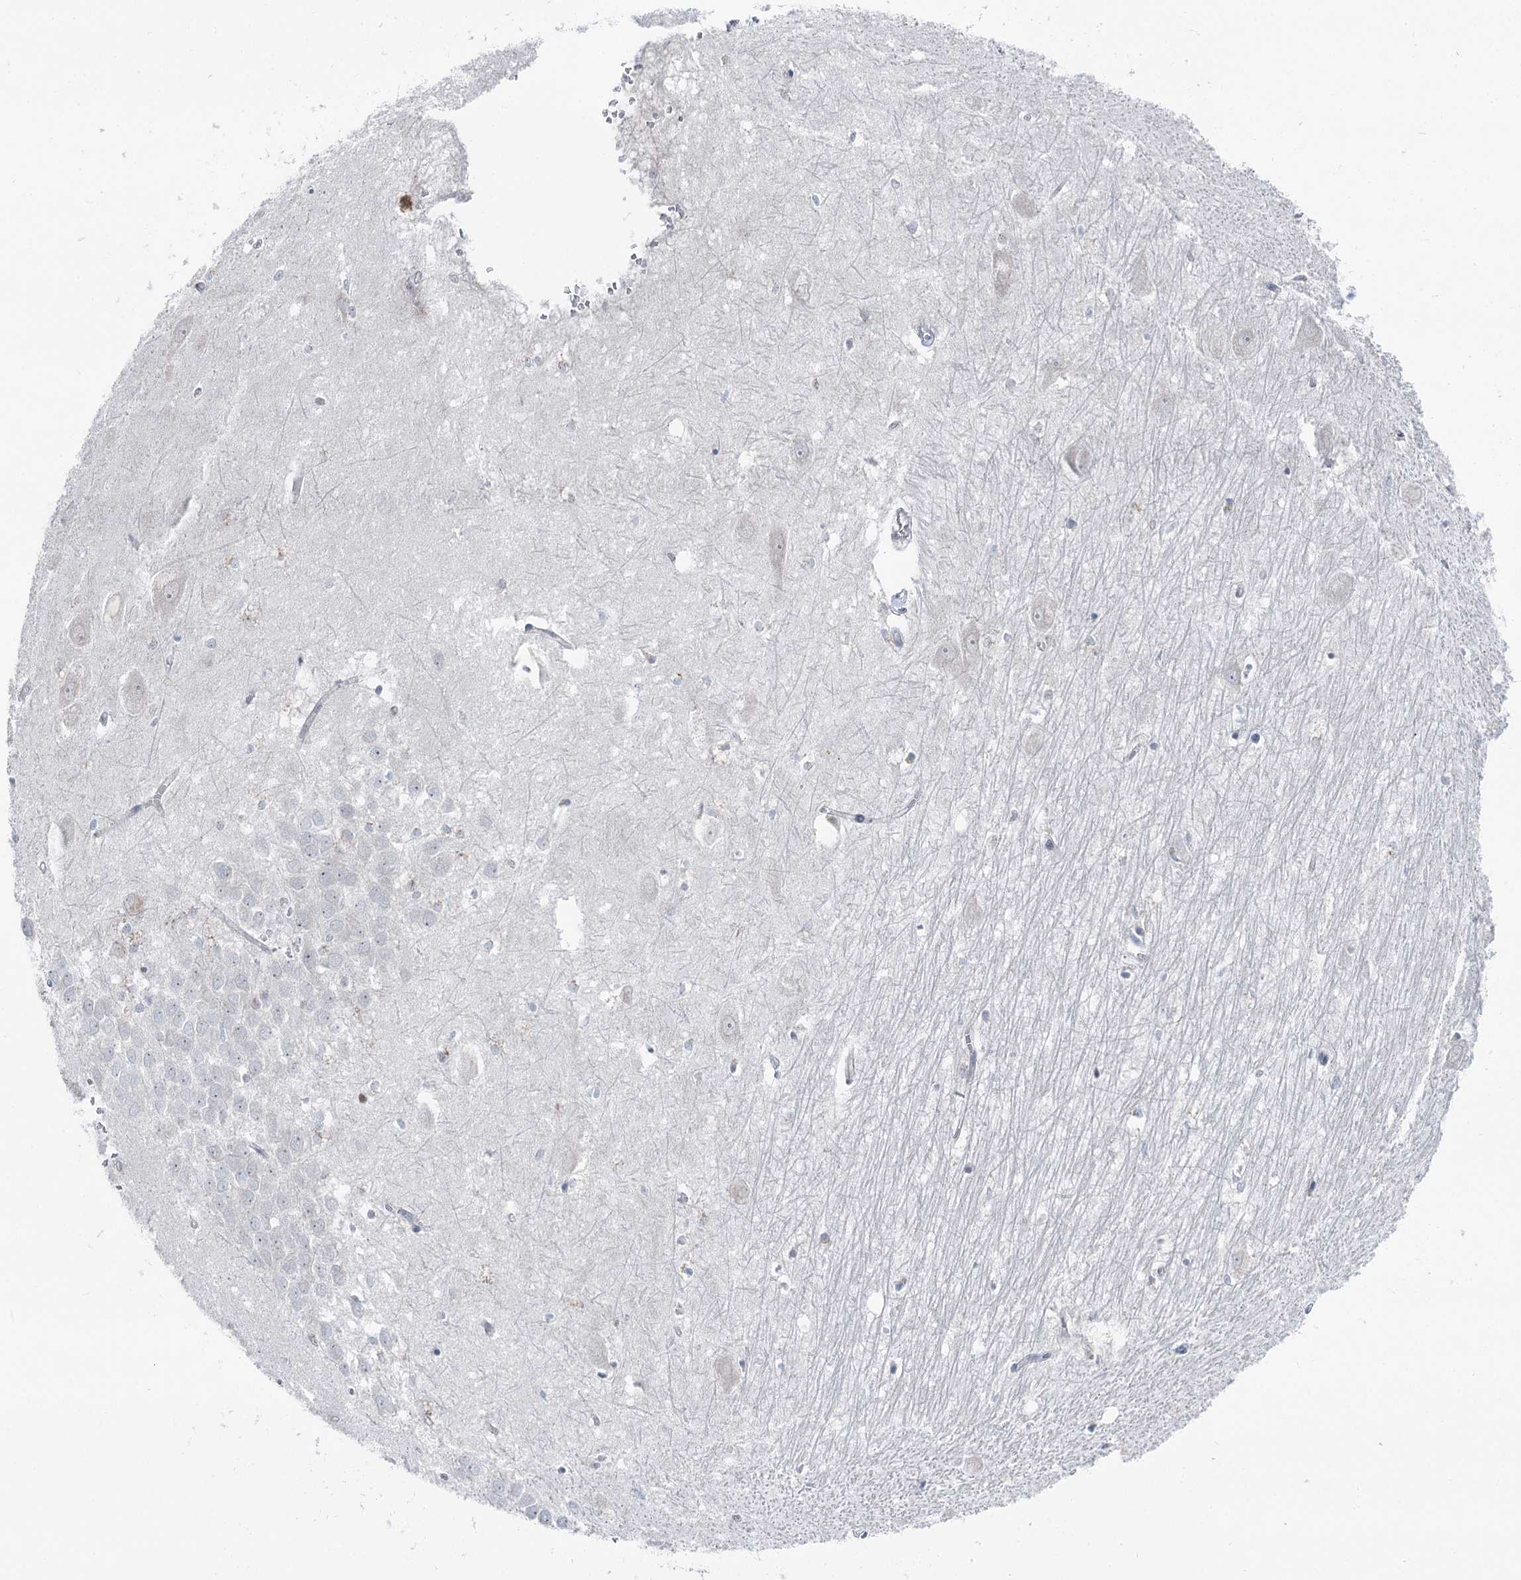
{"staining": {"intensity": "negative", "quantity": "none", "location": "none"}, "tissue": "hippocampus", "cell_type": "Glial cells", "image_type": "normal", "snomed": [{"axis": "morphology", "description": "Normal tissue, NOS"}, {"axis": "topography", "description": "Hippocampus"}], "caption": "This is a micrograph of immunohistochemistry staining of normal hippocampus, which shows no expression in glial cells.", "gene": "STEEP1", "patient": {"sex": "female", "age": 64}}